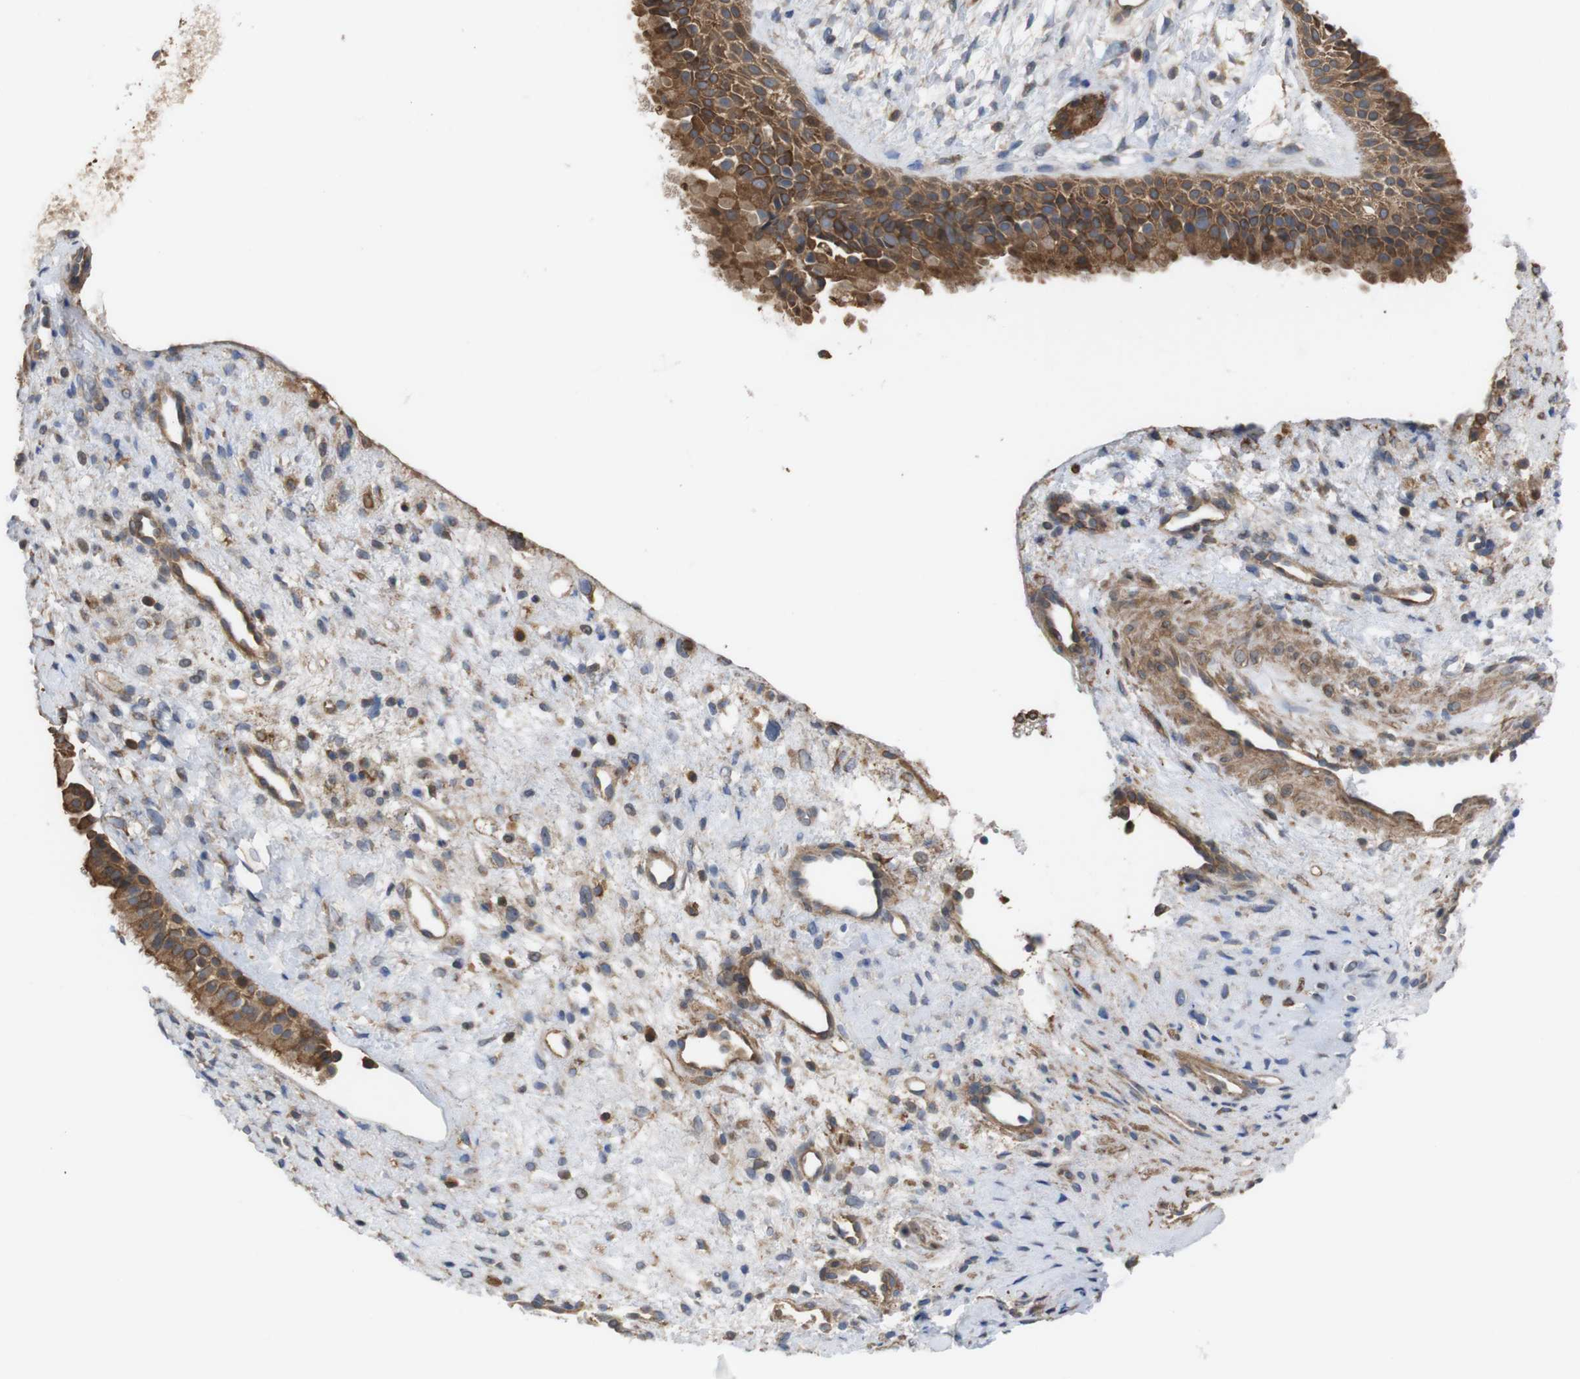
{"staining": {"intensity": "moderate", "quantity": ">75%", "location": "cytoplasmic/membranous"}, "tissue": "nasopharynx", "cell_type": "Respiratory epithelial cells", "image_type": "normal", "snomed": [{"axis": "morphology", "description": "Normal tissue, NOS"}, {"axis": "topography", "description": "Nasopharynx"}], "caption": "Unremarkable nasopharynx was stained to show a protein in brown. There is medium levels of moderate cytoplasmic/membranous staining in about >75% of respiratory epithelial cells. Using DAB (3,3'-diaminobenzidine) (brown) and hematoxylin (blue) stains, captured at high magnification using brightfield microscopy.", "gene": "TIAM1", "patient": {"sex": "male", "age": 22}}